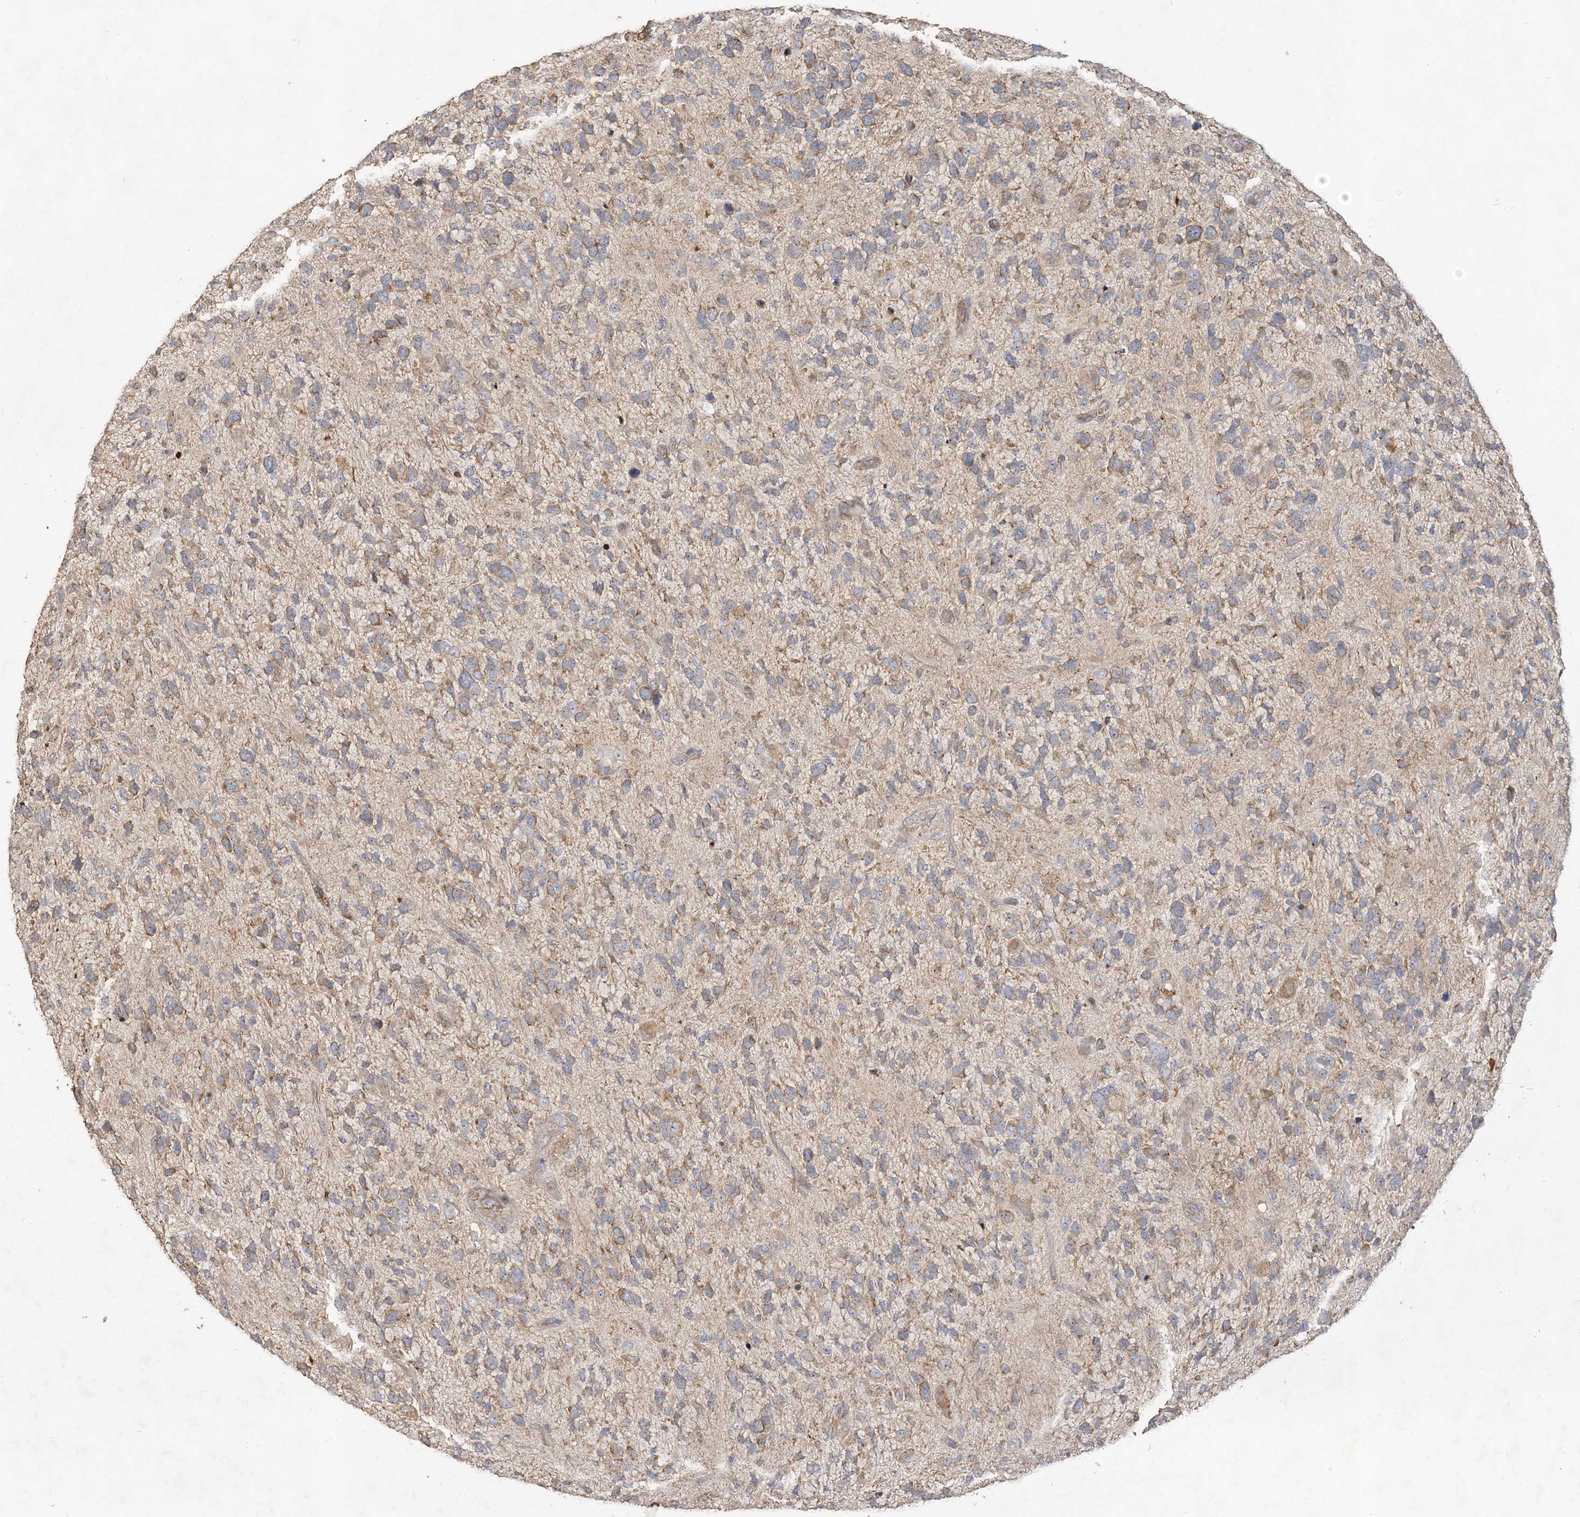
{"staining": {"intensity": "weak", "quantity": "25%-75%", "location": "cytoplasmic/membranous"}, "tissue": "glioma", "cell_type": "Tumor cells", "image_type": "cancer", "snomed": [{"axis": "morphology", "description": "Glioma, malignant, High grade"}, {"axis": "topography", "description": "Brain"}], "caption": "A high-resolution histopathology image shows immunohistochemistry staining of malignant high-grade glioma, which exhibits weak cytoplasmic/membranous staining in approximately 25%-75% of tumor cells.", "gene": "RAB14", "patient": {"sex": "female", "age": 58}}